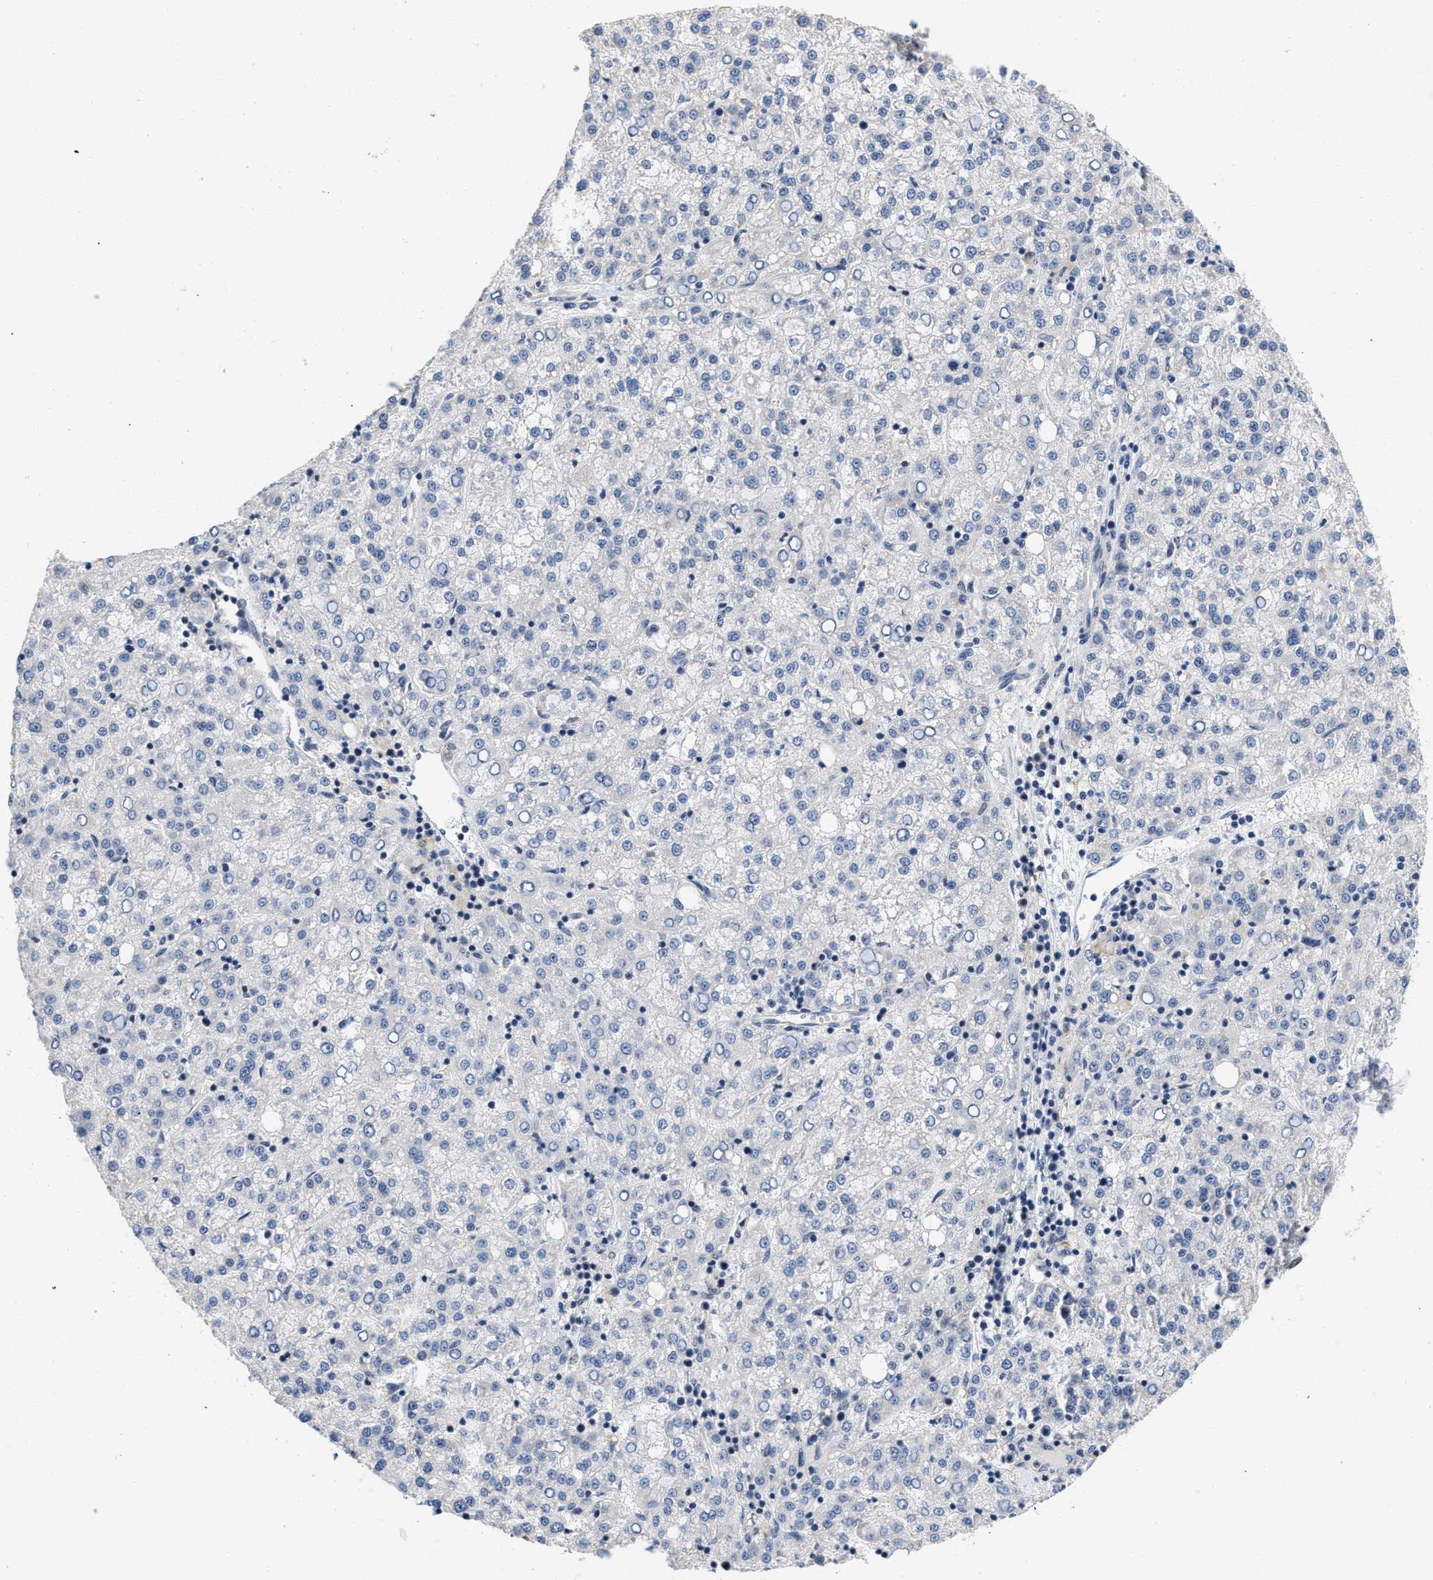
{"staining": {"intensity": "negative", "quantity": "none", "location": "none"}, "tissue": "liver cancer", "cell_type": "Tumor cells", "image_type": "cancer", "snomed": [{"axis": "morphology", "description": "Carcinoma, Hepatocellular, NOS"}, {"axis": "topography", "description": "Liver"}], "caption": "Tumor cells show no significant protein expression in hepatocellular carcinoma (liver).", "gene": "VIP", "patient": {"sex": "female", "age": 58}}